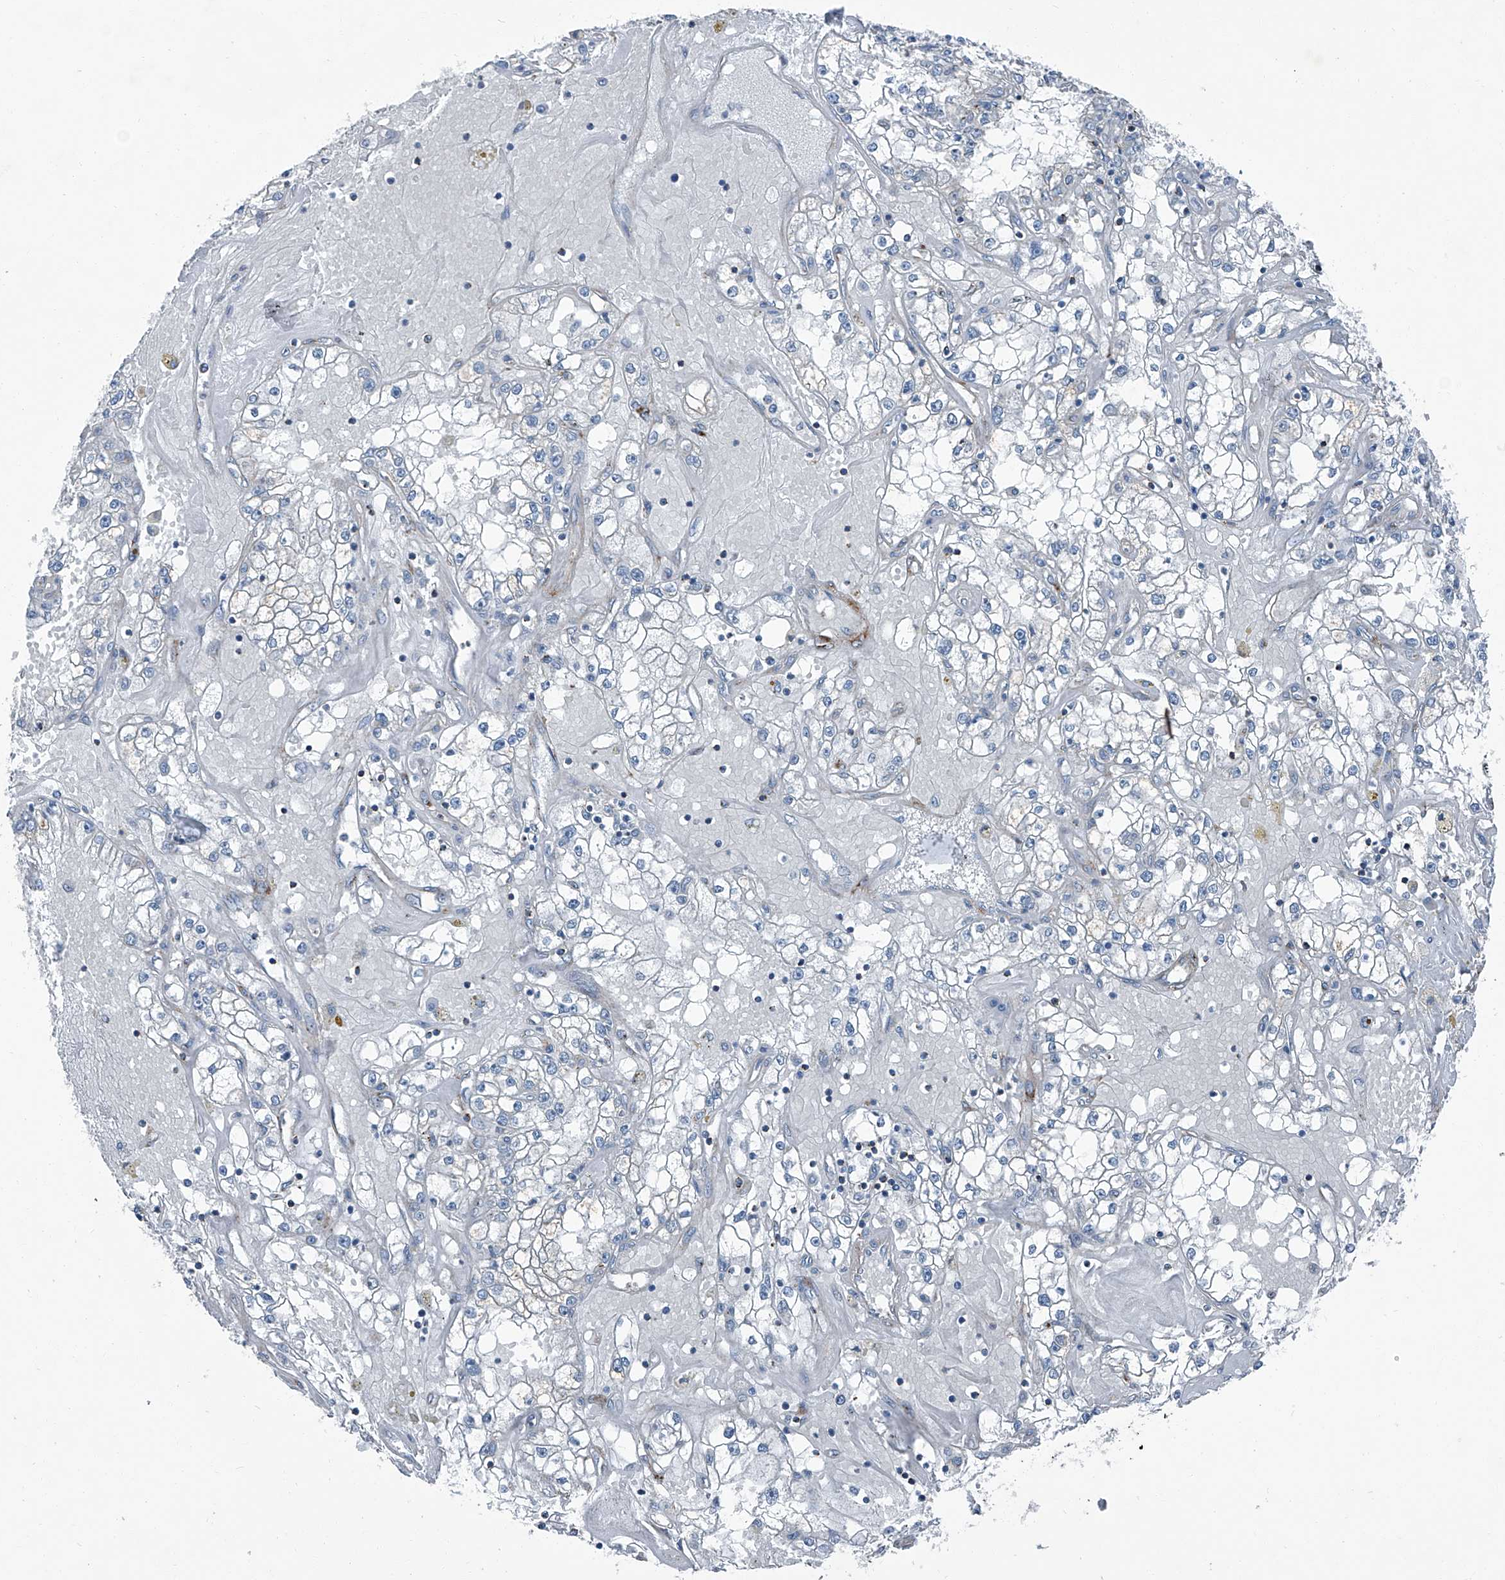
{"staining": {"intensity": "negative", "quantity": "none", "location": "none"}, "tissue": "renal cancer", "cell_type": "Tumor cells", "image_type": "cancer", "snomed": [{"axis": "morphology", "description": "Adenocarcinoma, NOS"}, {"axis": "topography", "description": "Kidney"}], "caption": "High magnification brightfield microscopy of renal adenocarcinoma stained with DAB (3,3'-diaminobenzidine) (brown) and counterstained with hematoxylin (blue): tumor cells show no significant expression.", "gene": "SEPTIN7", "patient": {"sex": "male", "age": 56}}